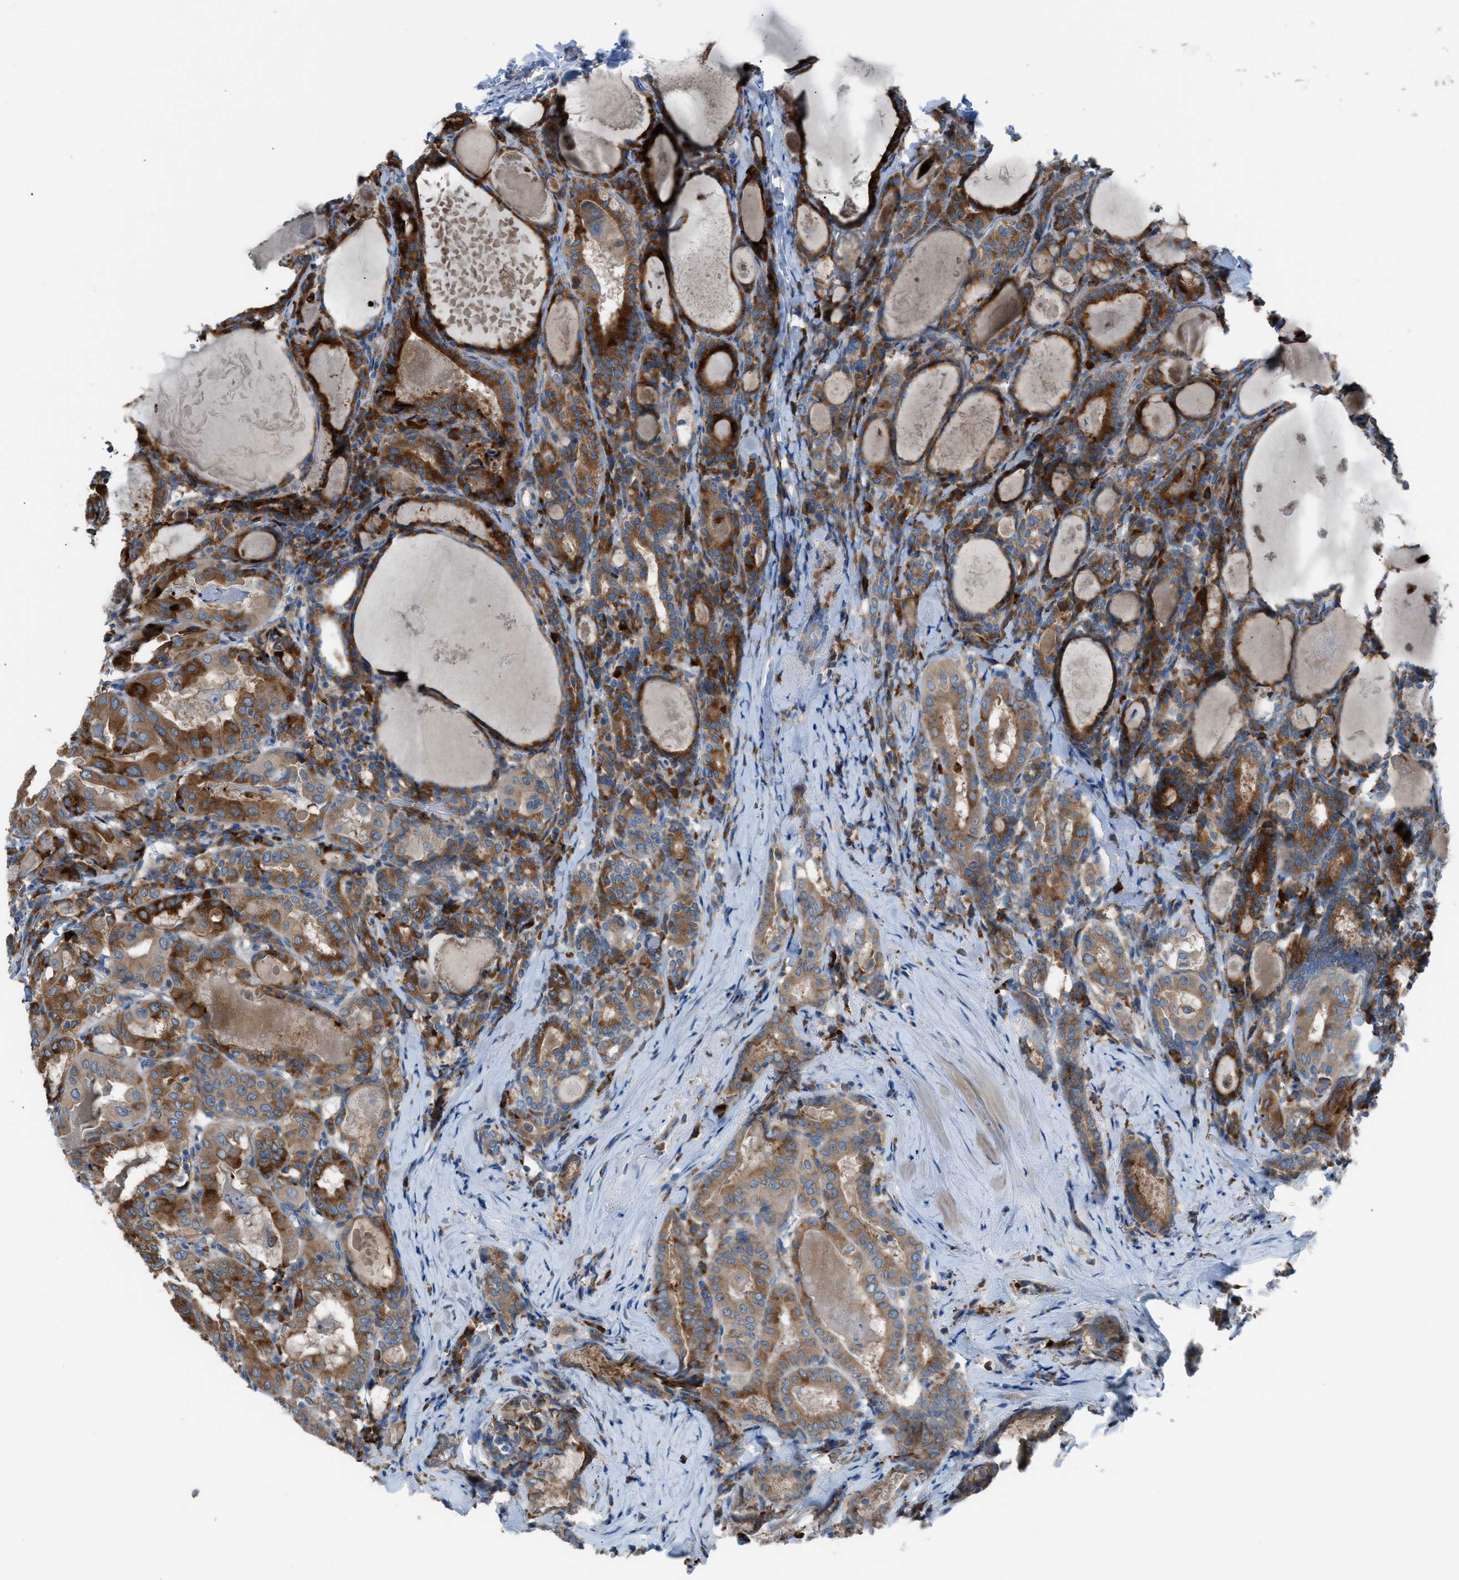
{"staining": {"intensity": "strong", "quantity": ">75%", "location": "cytoplasmic/membranous"}, "tissue": "thyroid cancer", "cell_type": "Tumor cells", "image_type": "cancer", "snomed": [{"axis": "morphology", "description": "Papillary adenocarcinoma, NOS"}, {"axis": "topography", "description": "Thyroid gland"}], "caption": "Immunohistochemistry staining of papillary adenocarcinoma (thyroid), which demonstrates high levels of strong cytoplasmic/membranous staining in about >75% of tumor cells indicating strong cytoplasmic/membranous protein positivity. The staining was performed using DAB (3,3'-diaminobenzidine) (brown) for protein detection and nuclei were counterstained in hematoxylin (blue).", "gene": "HEG1", "patient": {"sex": "female", "age": 42}}